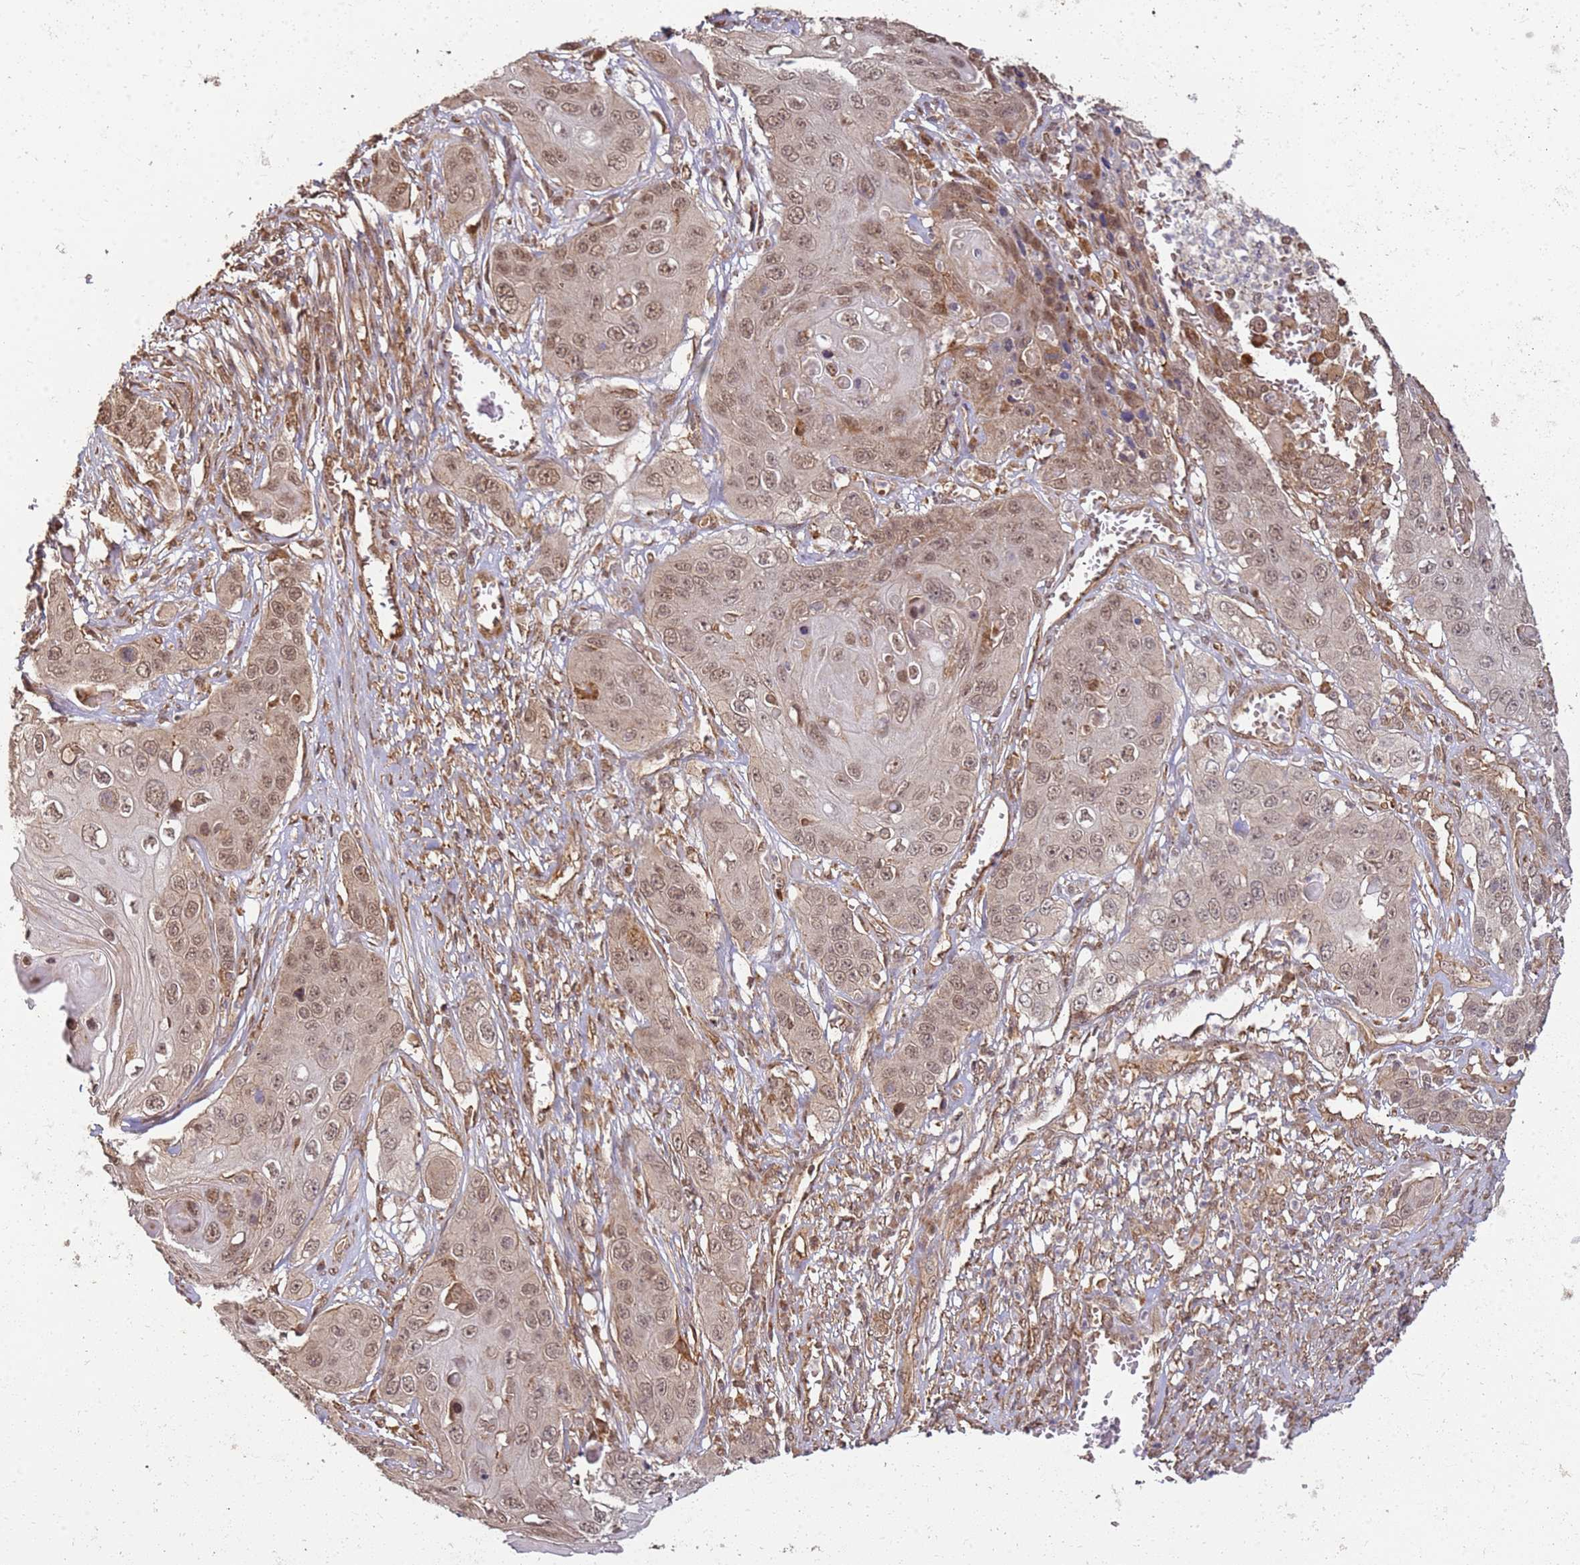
{"staining": {"intensity": "moderate", "quantity": ">75%", "location": "nuclear"}, "tissue": "skin cancer", "cell_type": "Tumor cells", "image_type": "cancer", "snomed": [{"axis": "morphology", "description": "Squamous cell carcinoma, NOS"}, {"axis": "topography", "description": "Skin"}], "caption": "DAB immunohistochemical staining of human squamous cell carcinoma (skin) demonstrates moderate nuclear protein expression in approximately >75% of tumor cells. (DAB IHC, brown staining for protein, blue staining for nuclei).", "gene": "ST18", "patient": {"sex": "male", "age": 55}}